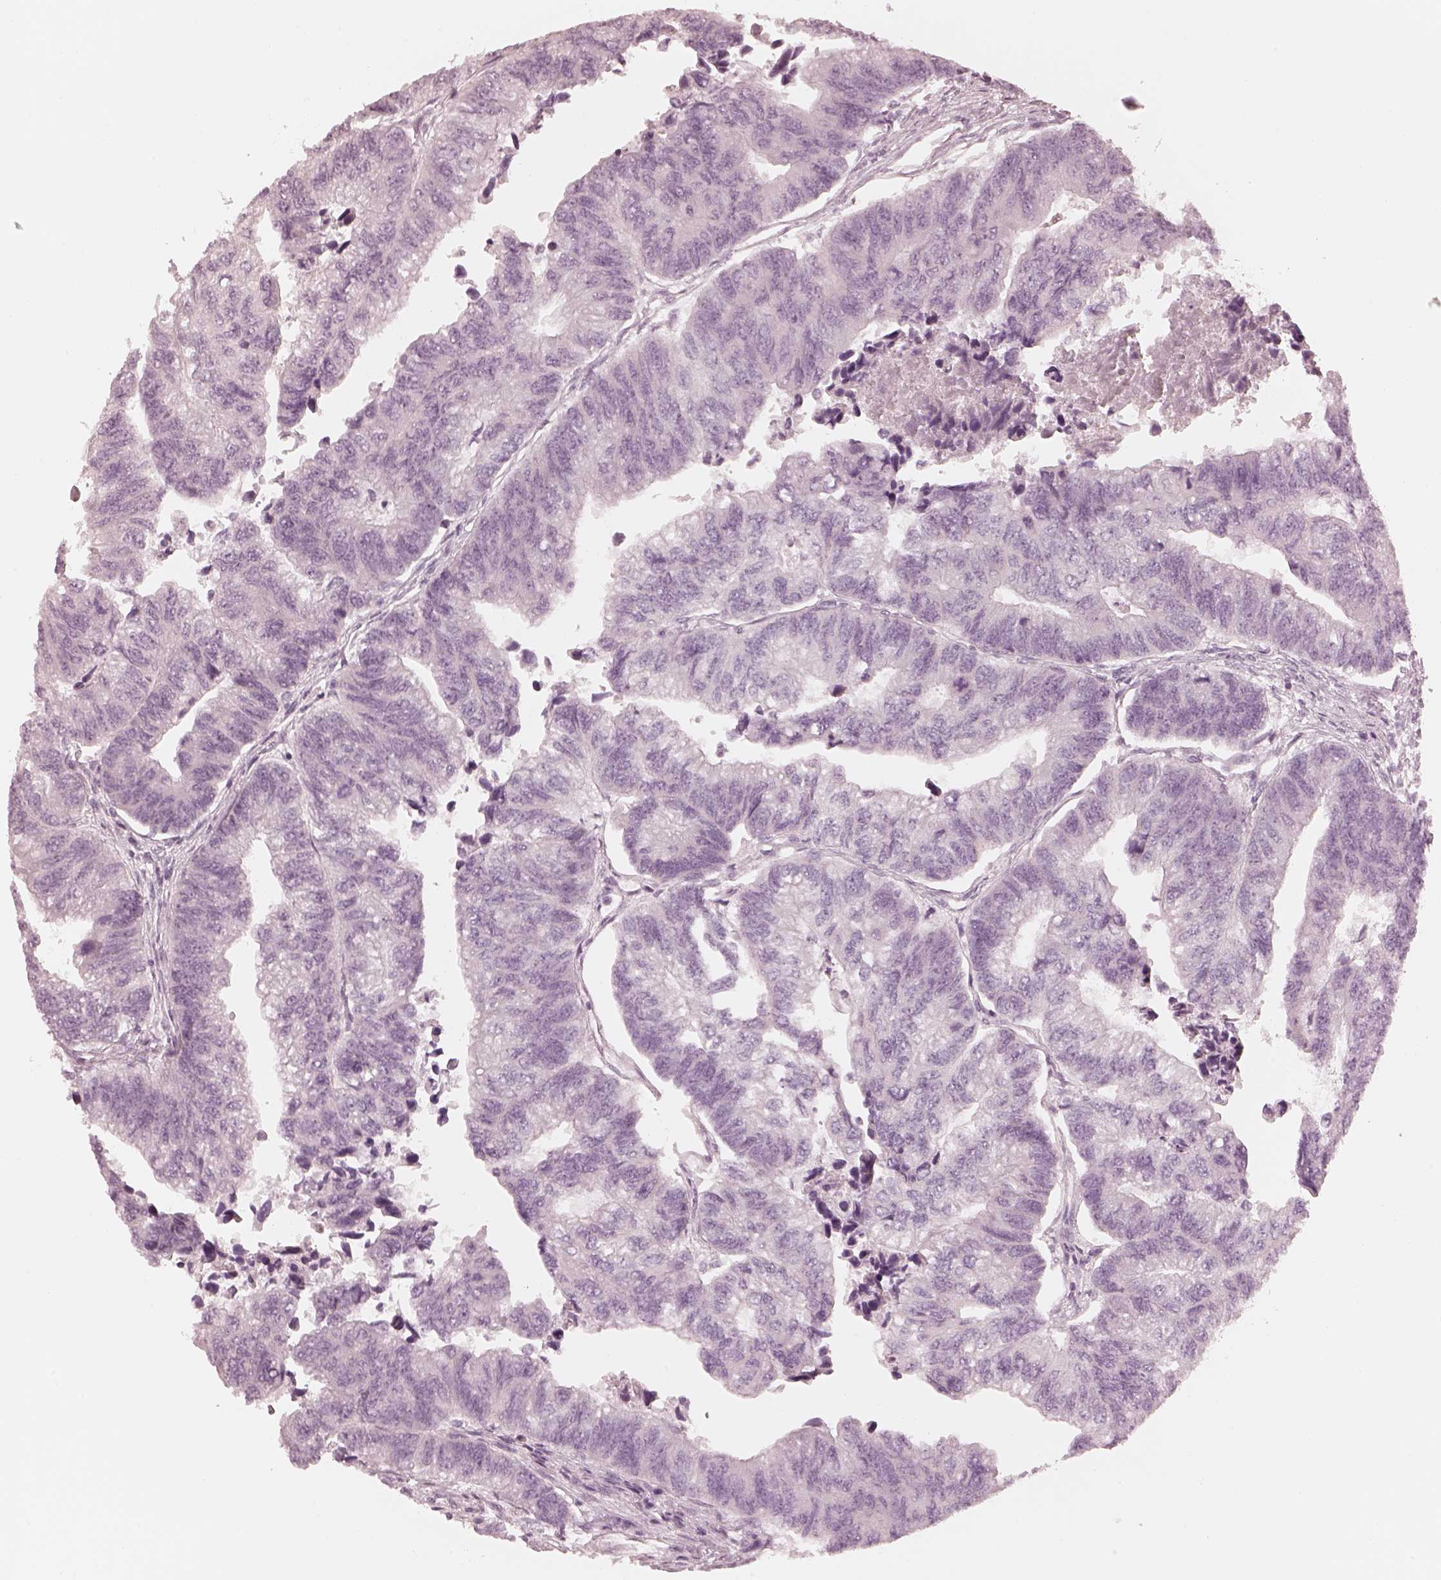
{"staining": {"intensity": "negative", "quantity": "none", "location": "none"}, "tissue": "colorectal cancer", "cell_type": "Tumor cells", "image_type": "cancer", "snomed": [{"axis": "morphology", "description": "Adenocarcinoma, NOS"}, {"axis": "topography", "description": "Colon"}], "caption": "Tumor cells are negative for brown protein staining in adenocarcinoma (colorectal). Nuclei are stained in blue.", "gene": "CALR3", "patient": {"sex": "female", "age": 65}}